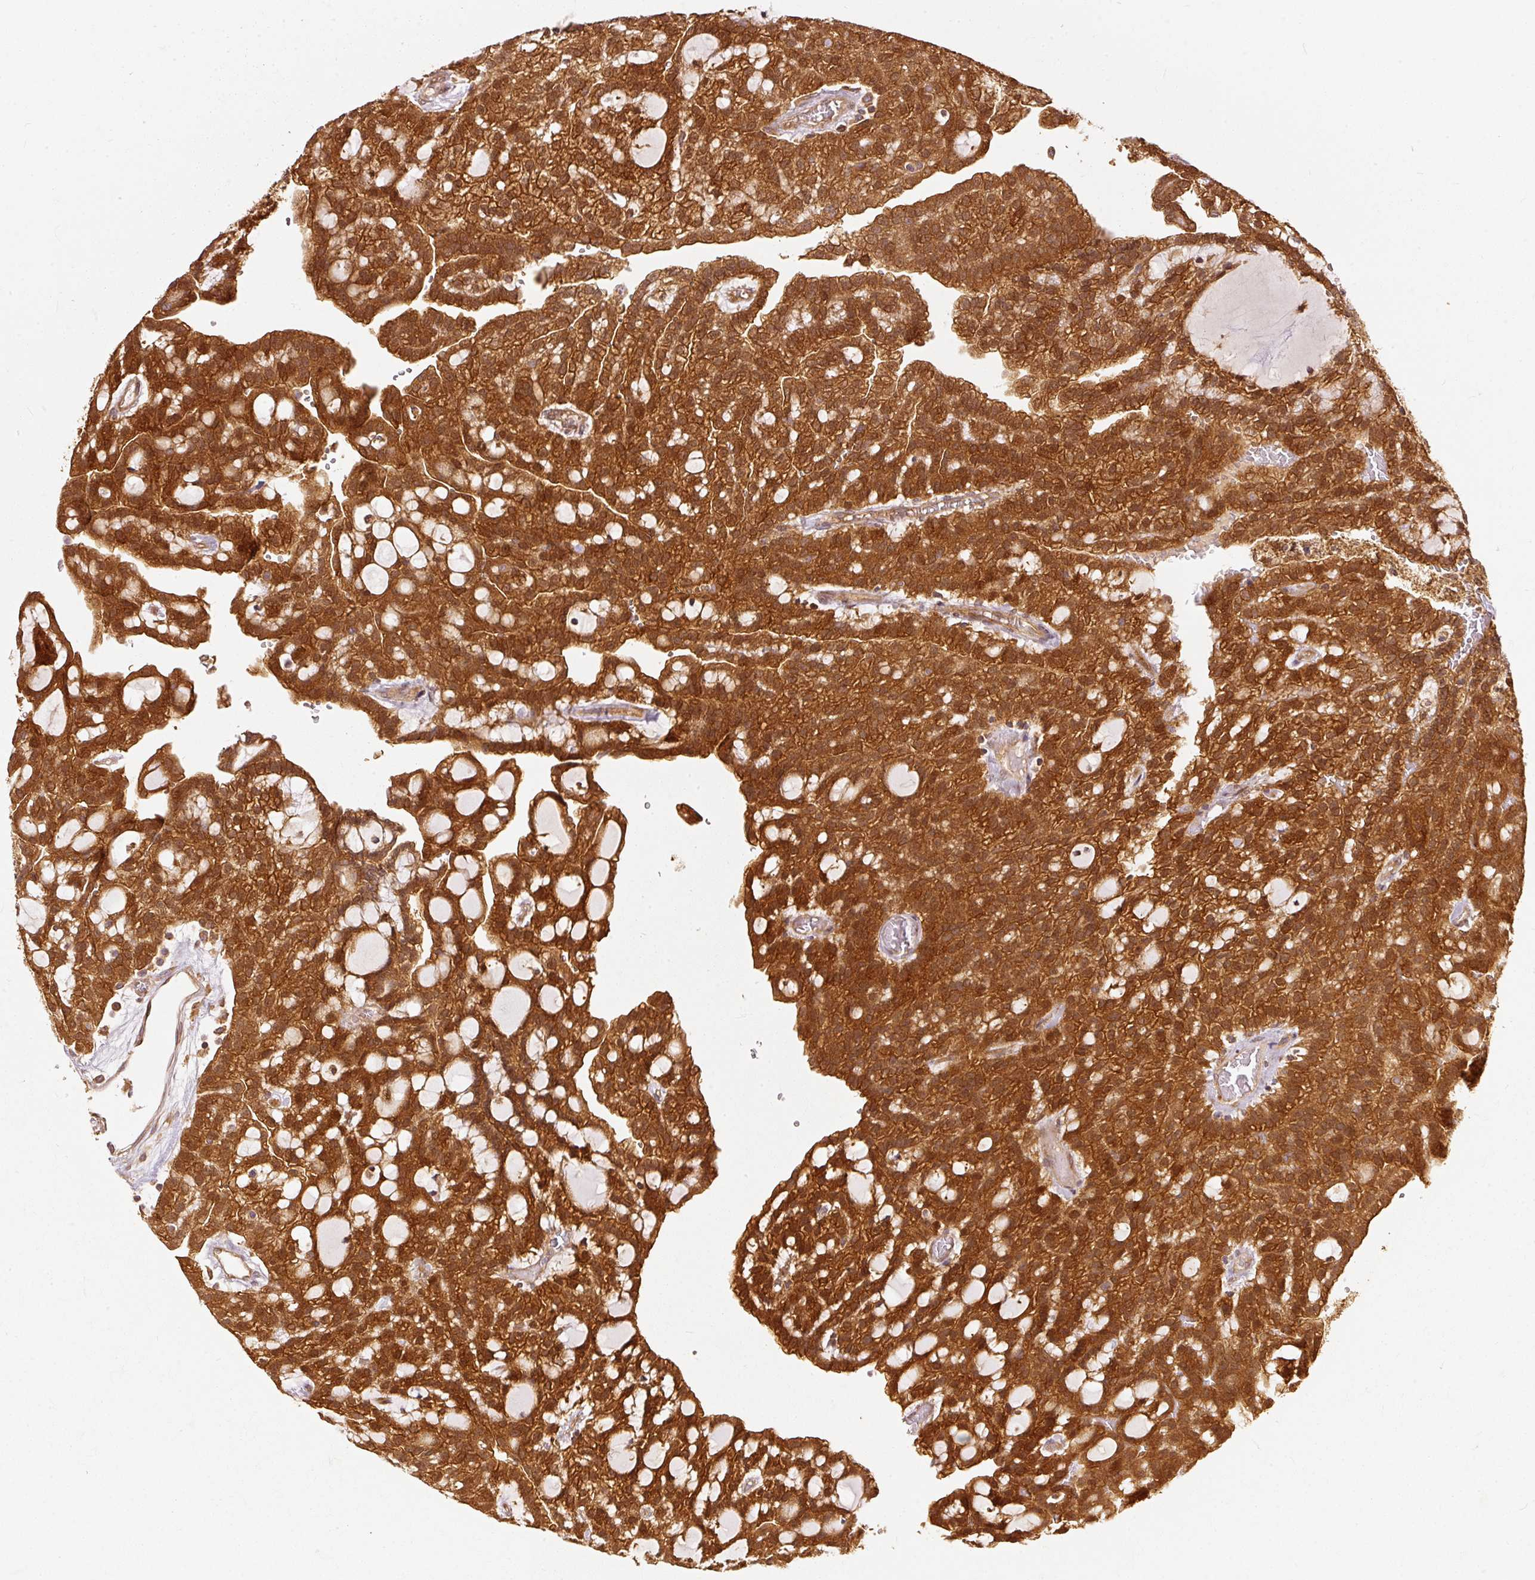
{"staining": {"intensity": "strong", "quantity": ">75%", "location": "cytoplasmic/membranous"}, "tissue": "renal cancer", "cell_type": "Tumor cells", "image_type": "cancer", "snomed": [{"axis": "morphology", "description": "Adenocarcinoma, NOS"}, {"axis": "topography", "description": "Kidney"}], "caption": "About >75% of tumor cells in renal cancer reveal strong cytoplasmic/membranous protein staining as visualized by brown immunohistochemical staining.", "gene": "EIF3B", "patient": {"sex": "male", "age": 63}}